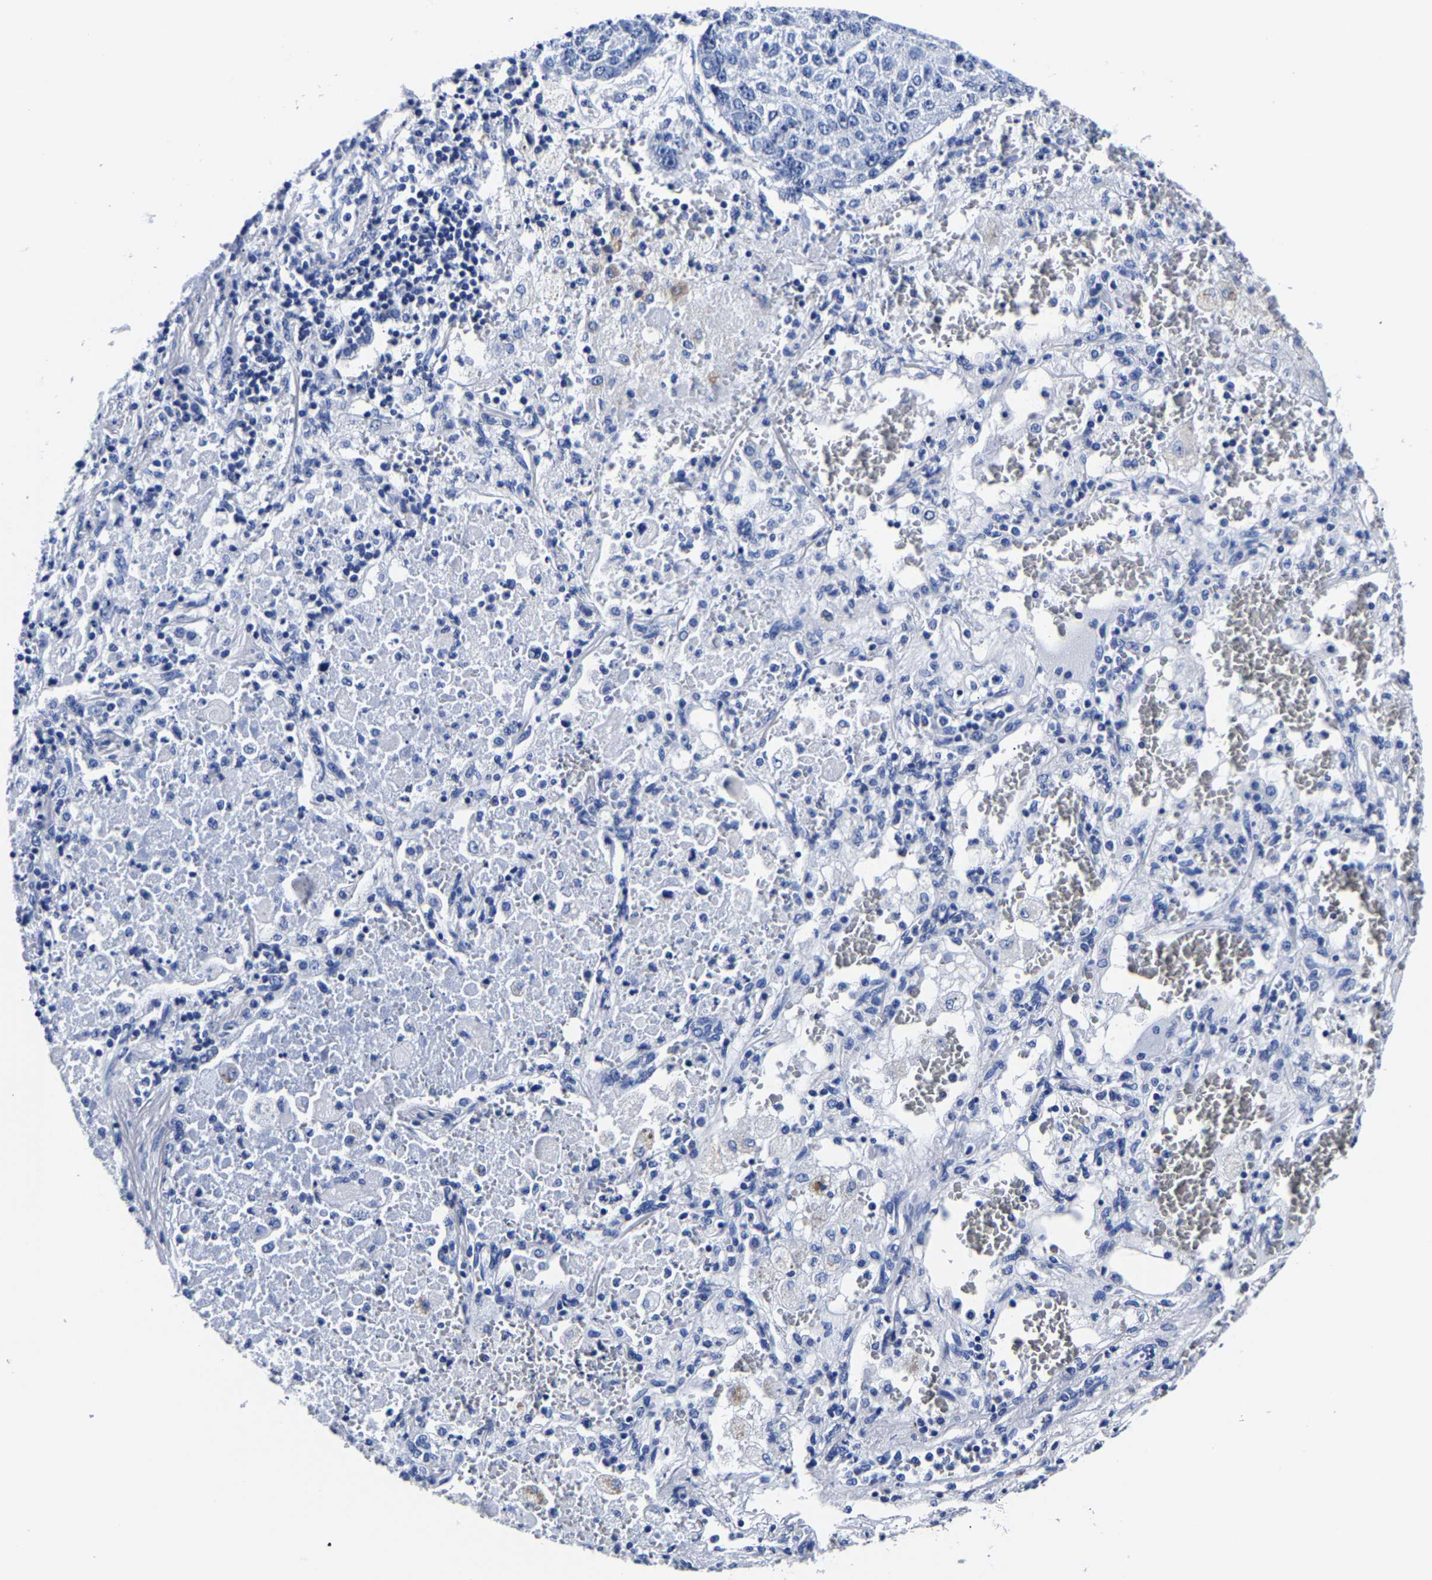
{"staining": {"intensity": "negative", "quantity": "none", "location": "none"}, "tissue": "lung cancer", "cell_type": "Tumor cells", "image_type": "cancer", "snomed": [{"axis": "morphology", "description": "Squamous cell carcinoma, NOS"}, {"axis": "topography", "description": "Lung"}], "caption": "This is a photomicrograph of IHC staining of lung cancer (squamous cell carcinoma), which shows no staining in tumor cells.", "gene": "CPA2", "patient": {"sex": "male", "age": 61}}